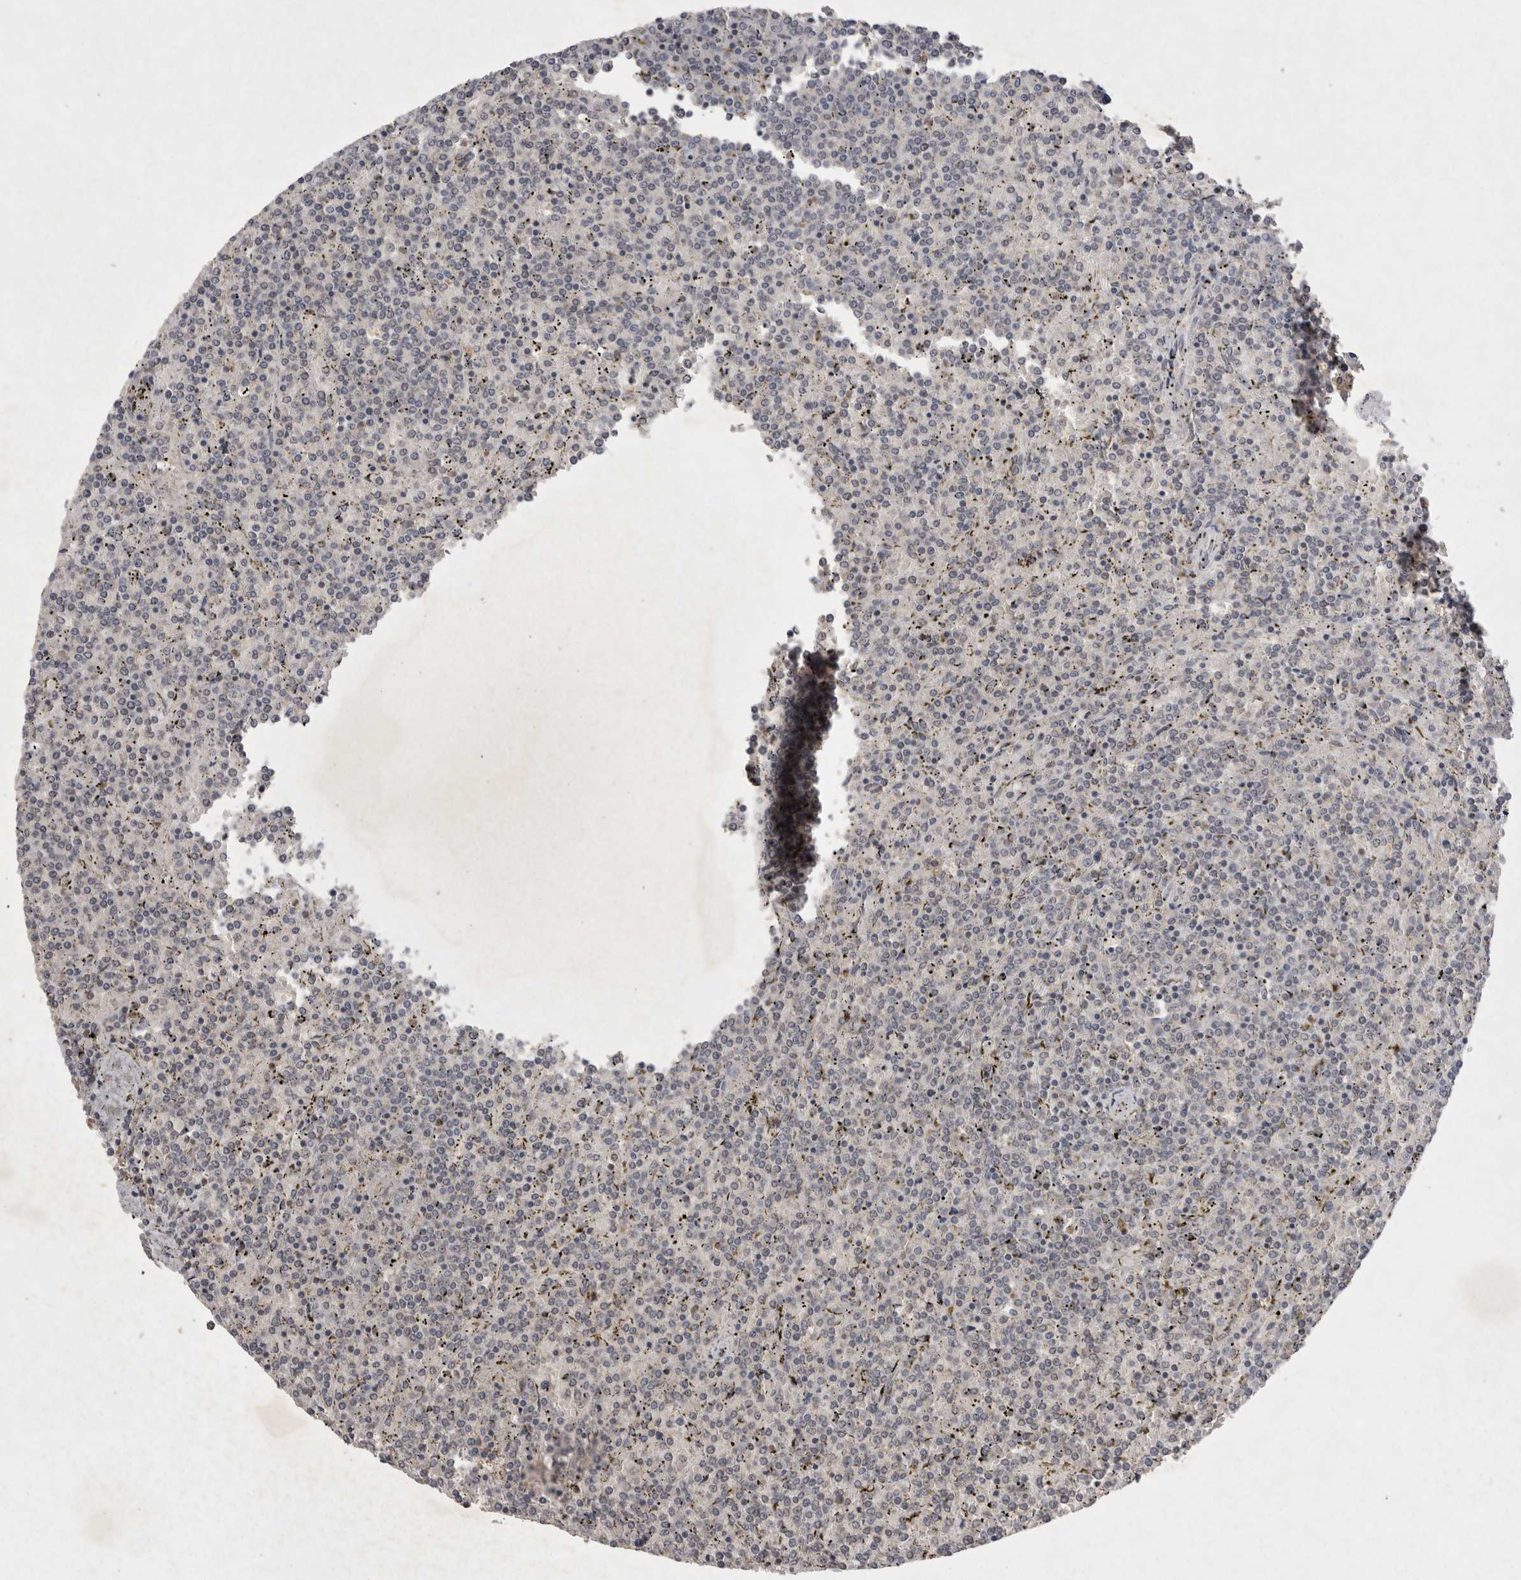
{"staining": {"intensity": "negative", "quantity": "none", "location": "none"}, "tissue": "lymphoma", "cell_type": "Tumor cells", "image_type": "cancer", "snomed": [{"axis": "morphology", "description": "Malignant lymphoma, non-Hodgkin's type, Low grade"}, {"axis": "topography", "description": "Spleen"}], "caption": "Micrograph shows no significant protein expression in tumor cells of malignant lymphoma, non-Hodgkin's type (low-grade). Nuclei are stained in blue.", "gene": "APLNR", "patient": {"sex": "female", "age": 19}}